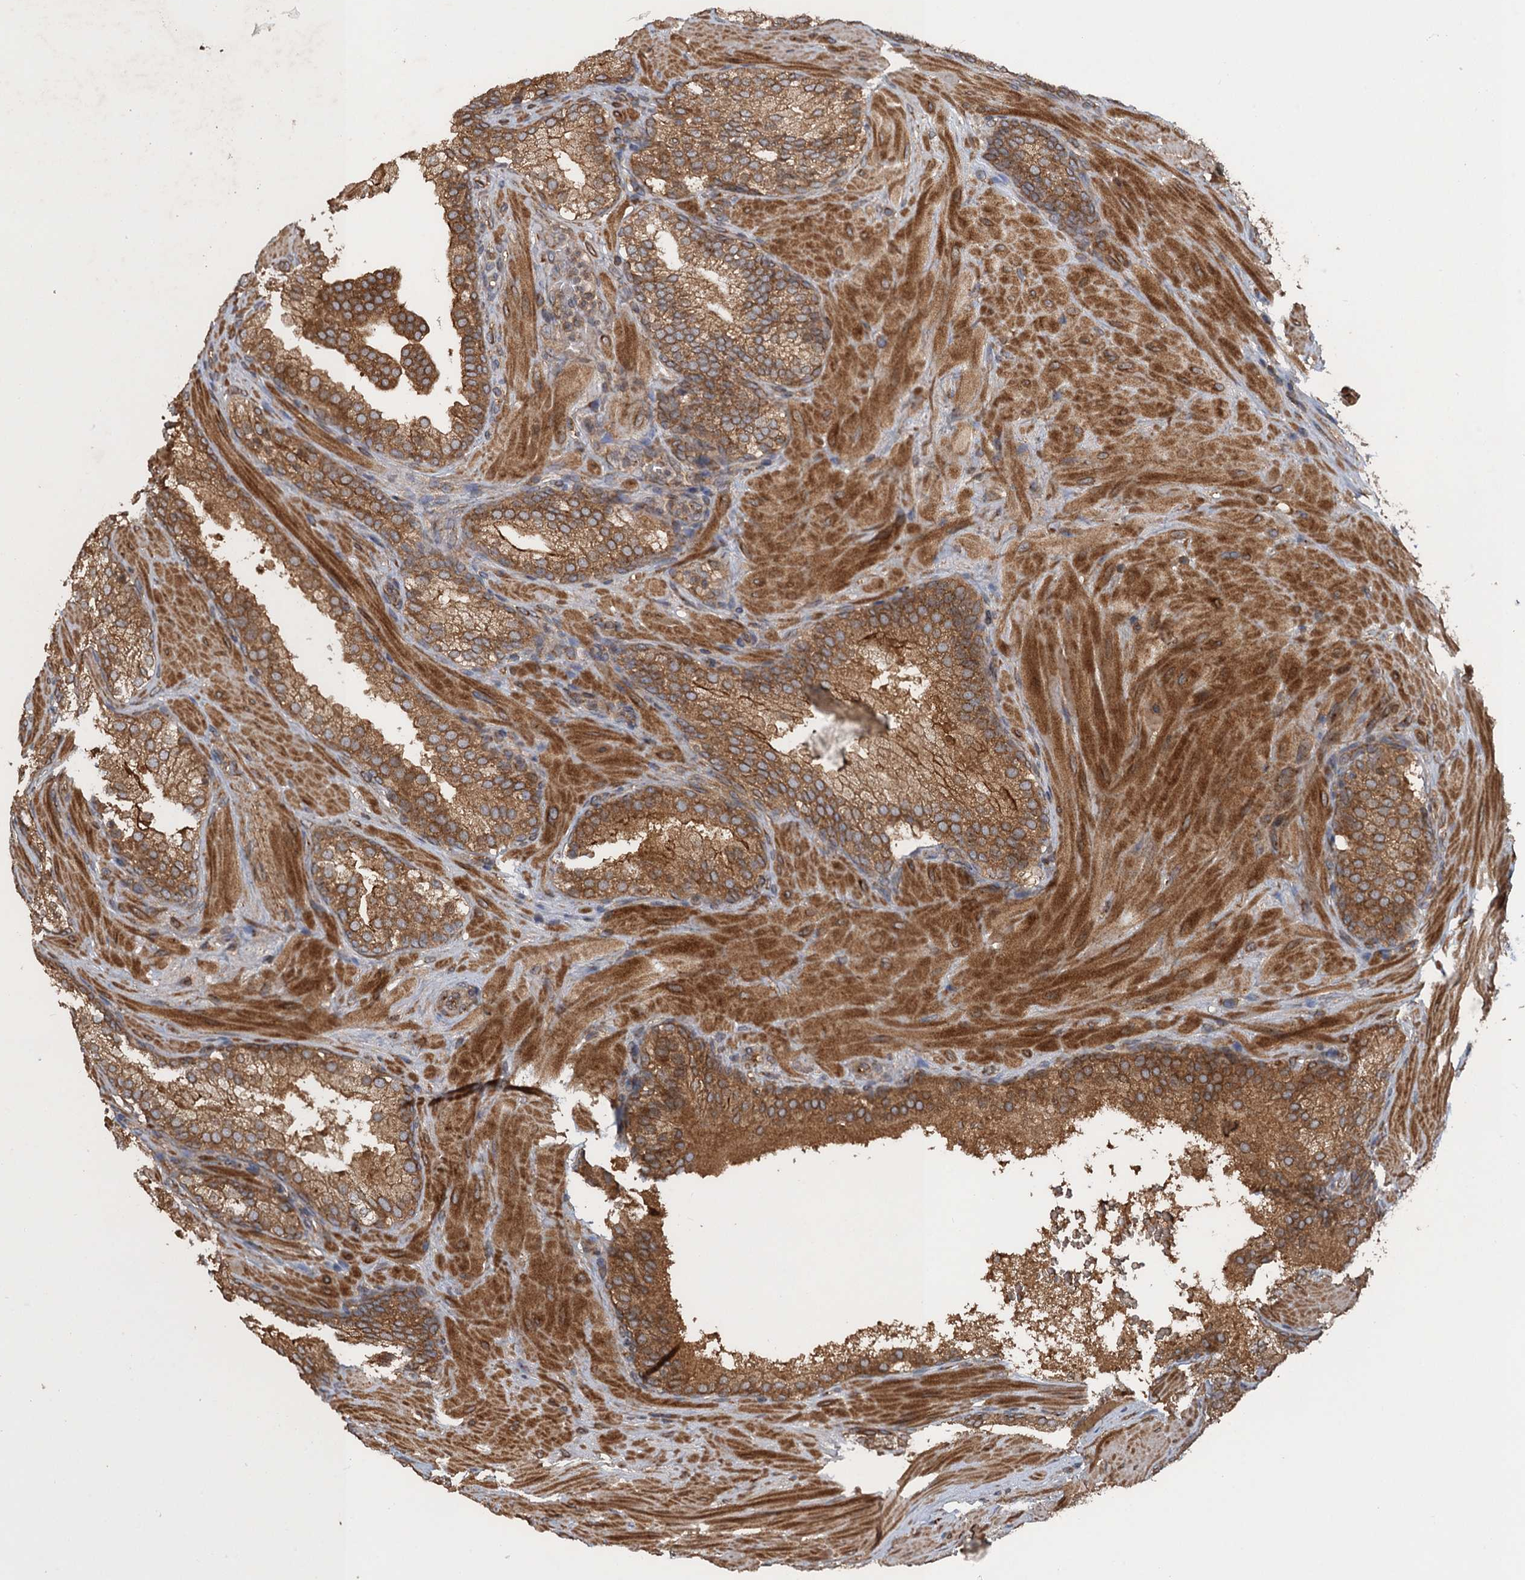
{"staining": {"intensity": "moderate", "quantity": ">75%", "location": "cytoplasmic/membranous"}, "tissue": "prostate cancer", "cell_type": "Tumor cells", "image_type": "cancer", "snomed": [{"axis": "morphology", "description": "Adenocarcinoma, High grade"}, {"axis": "topography", "description": "Prostate"}], "caption": "This histopathology image exhibits IHC staining of human prostate cancer (high-grade adenocarcinoma), with medium moderate cytoplasmic/membranous staining in approximately >75% of tumor cells.", "gene": "GLE1", "patient": {"sex": "male", "age": 60}}